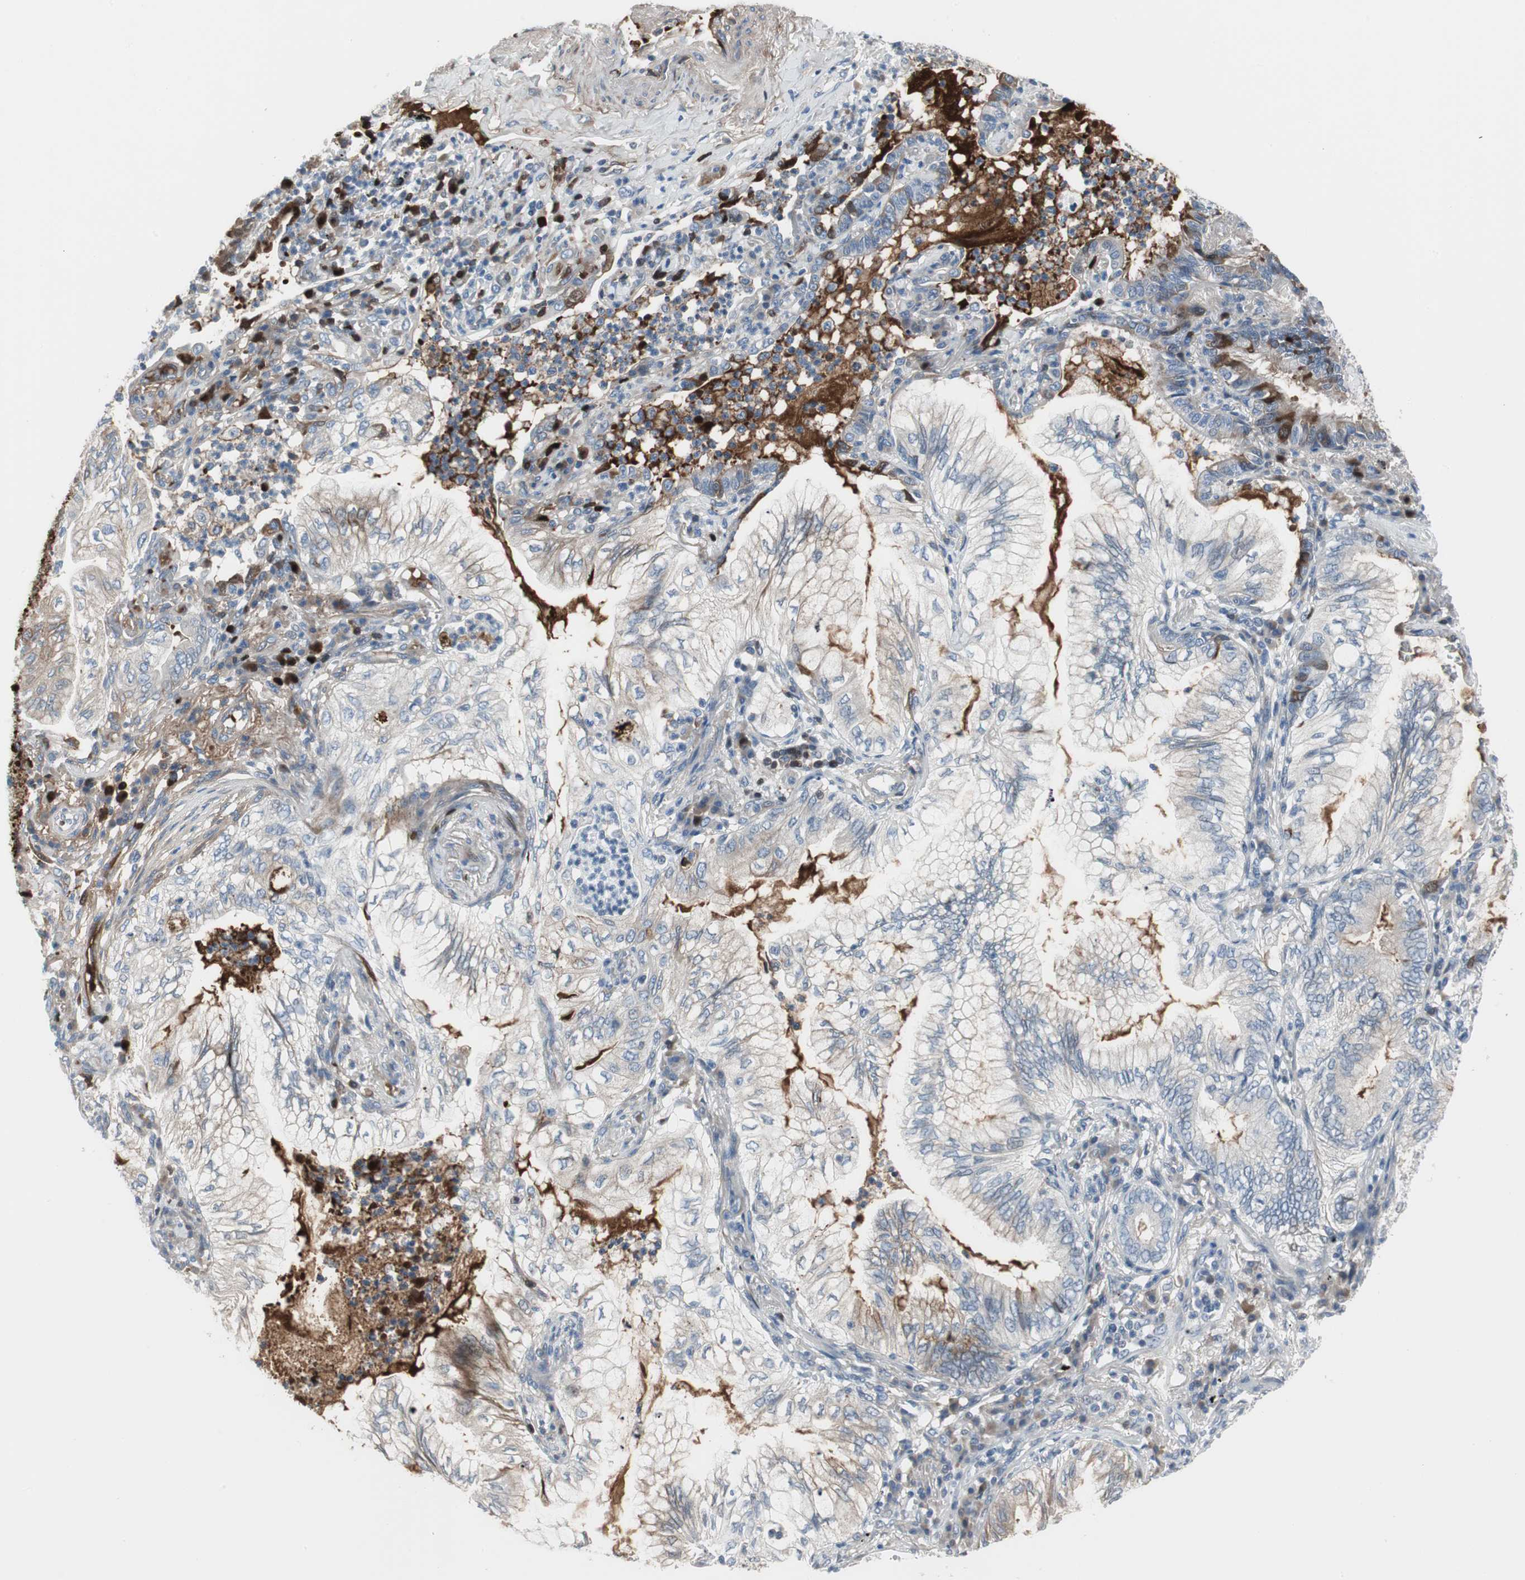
{"staining": {"intensity": "moderate", "quantity": "<25%", "location": "cytoplasmic/membranous"}, "tissue": "lung cancer", "cell_type": "Tumor cells", "image_type": "cancer", "snomed": [{"axis": "morphology", "description": "Normal tissue, NOS"}, {"axis": "morphology", "description": "Adenocarcinoma, NOS"}, {"axis": "topography", "description": "Bronchus"}, {"axis": "topography", "description": "Lung"}], "caption": "The photomicrograph demonstrates staining of lung cancer (adenocarcinoma), revealing moderate cytoplasmic/membranous protein staining (brown color) within tumor cells.", "gene": "PIGR", "patient": {"sex": "female", "age": 70}}